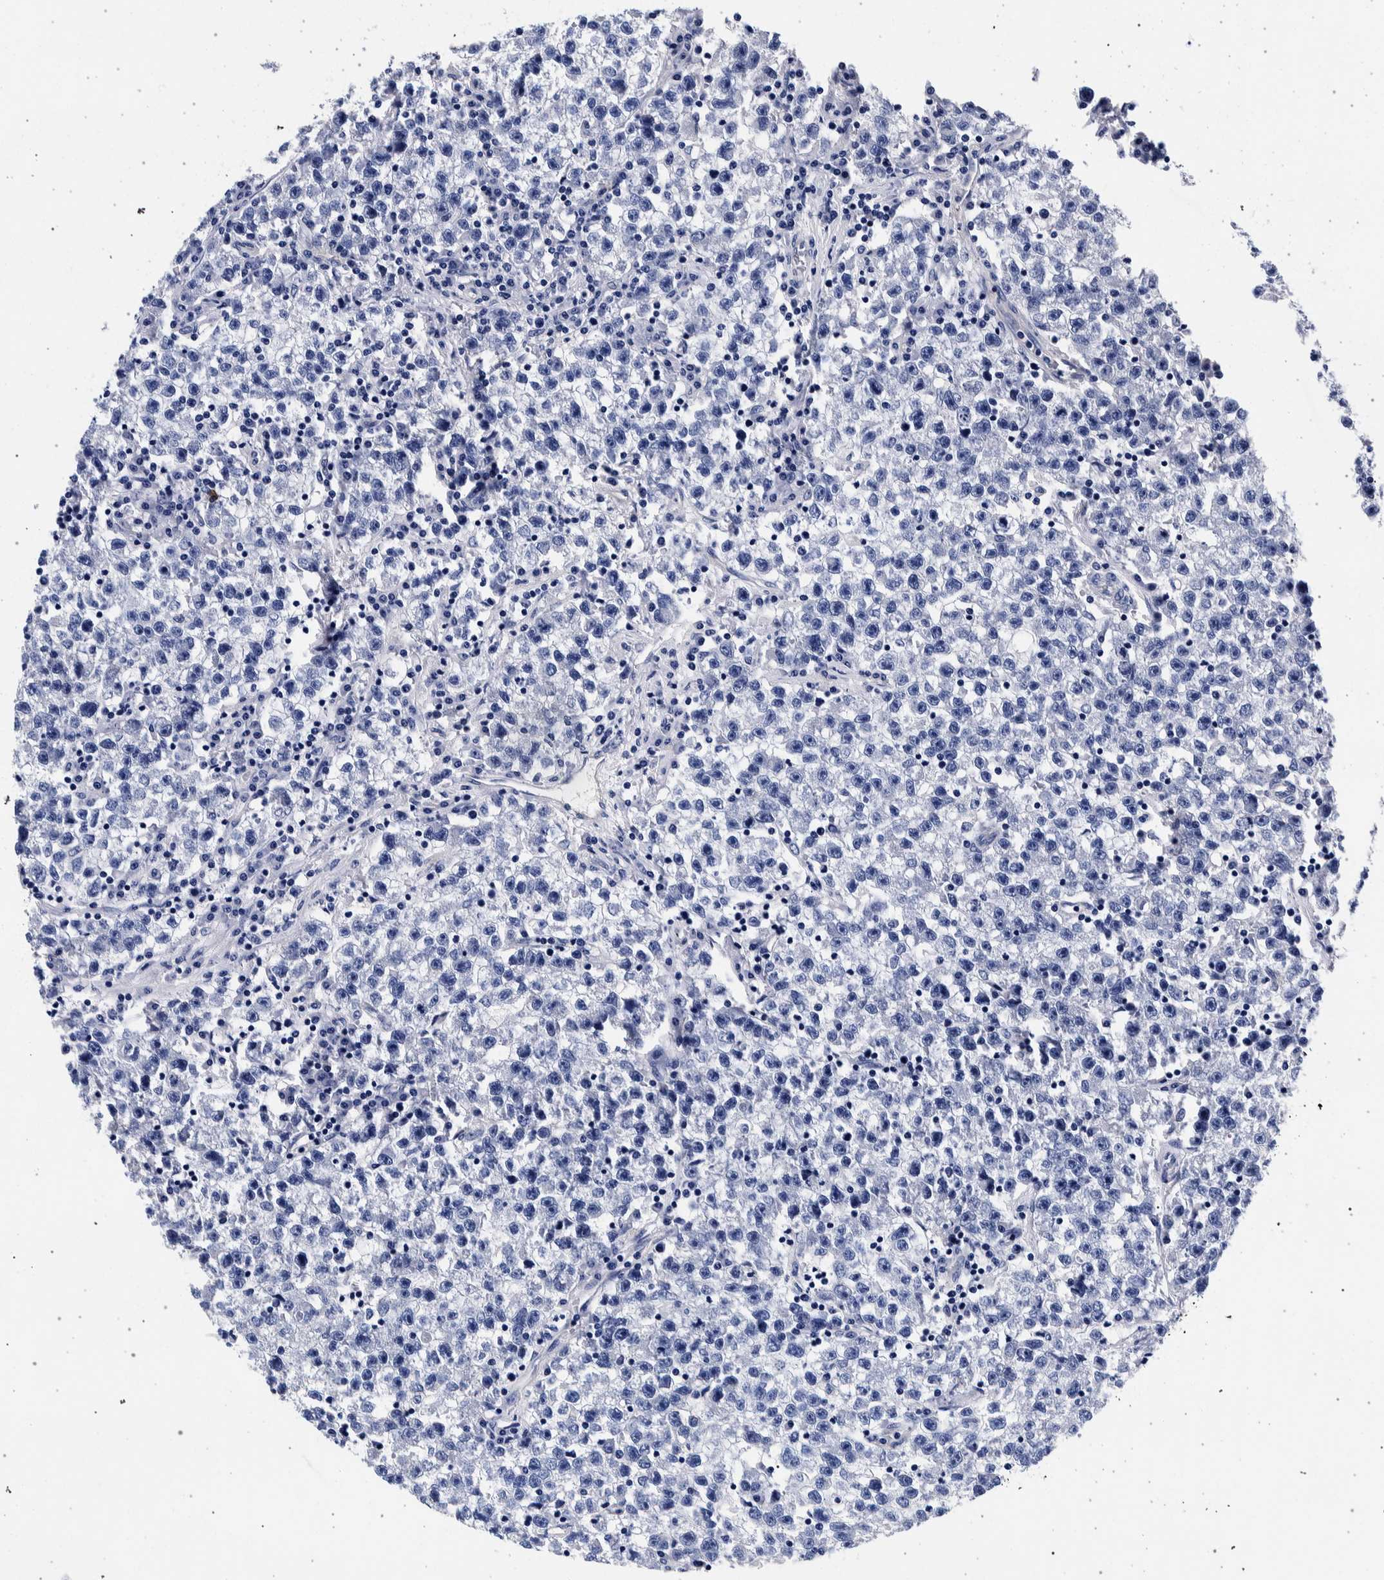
{"staining": {"intensity": "negative", "quantity": "none", "location": "none"}, "tissue": "testis cancer", "cell_type": "Tumor cells", "image_type": "cancer", "snomed": [{"axis": "morphology", "description": "Seminoma, NOS"}, {"axis": "topography", "description": "Testis"}], "caption": "The histopathology image shows no staining of tumor cells in testis seminoma. The staining was performed using DAB (3,3'-diaminobenzidine) to visualize the protein expression in brown, while the nuclei were stained in blue with hematoxylin (Magnification: 20x).", "gene": "NIBAN2", "patient": {"sex": "male", "age": 22}}